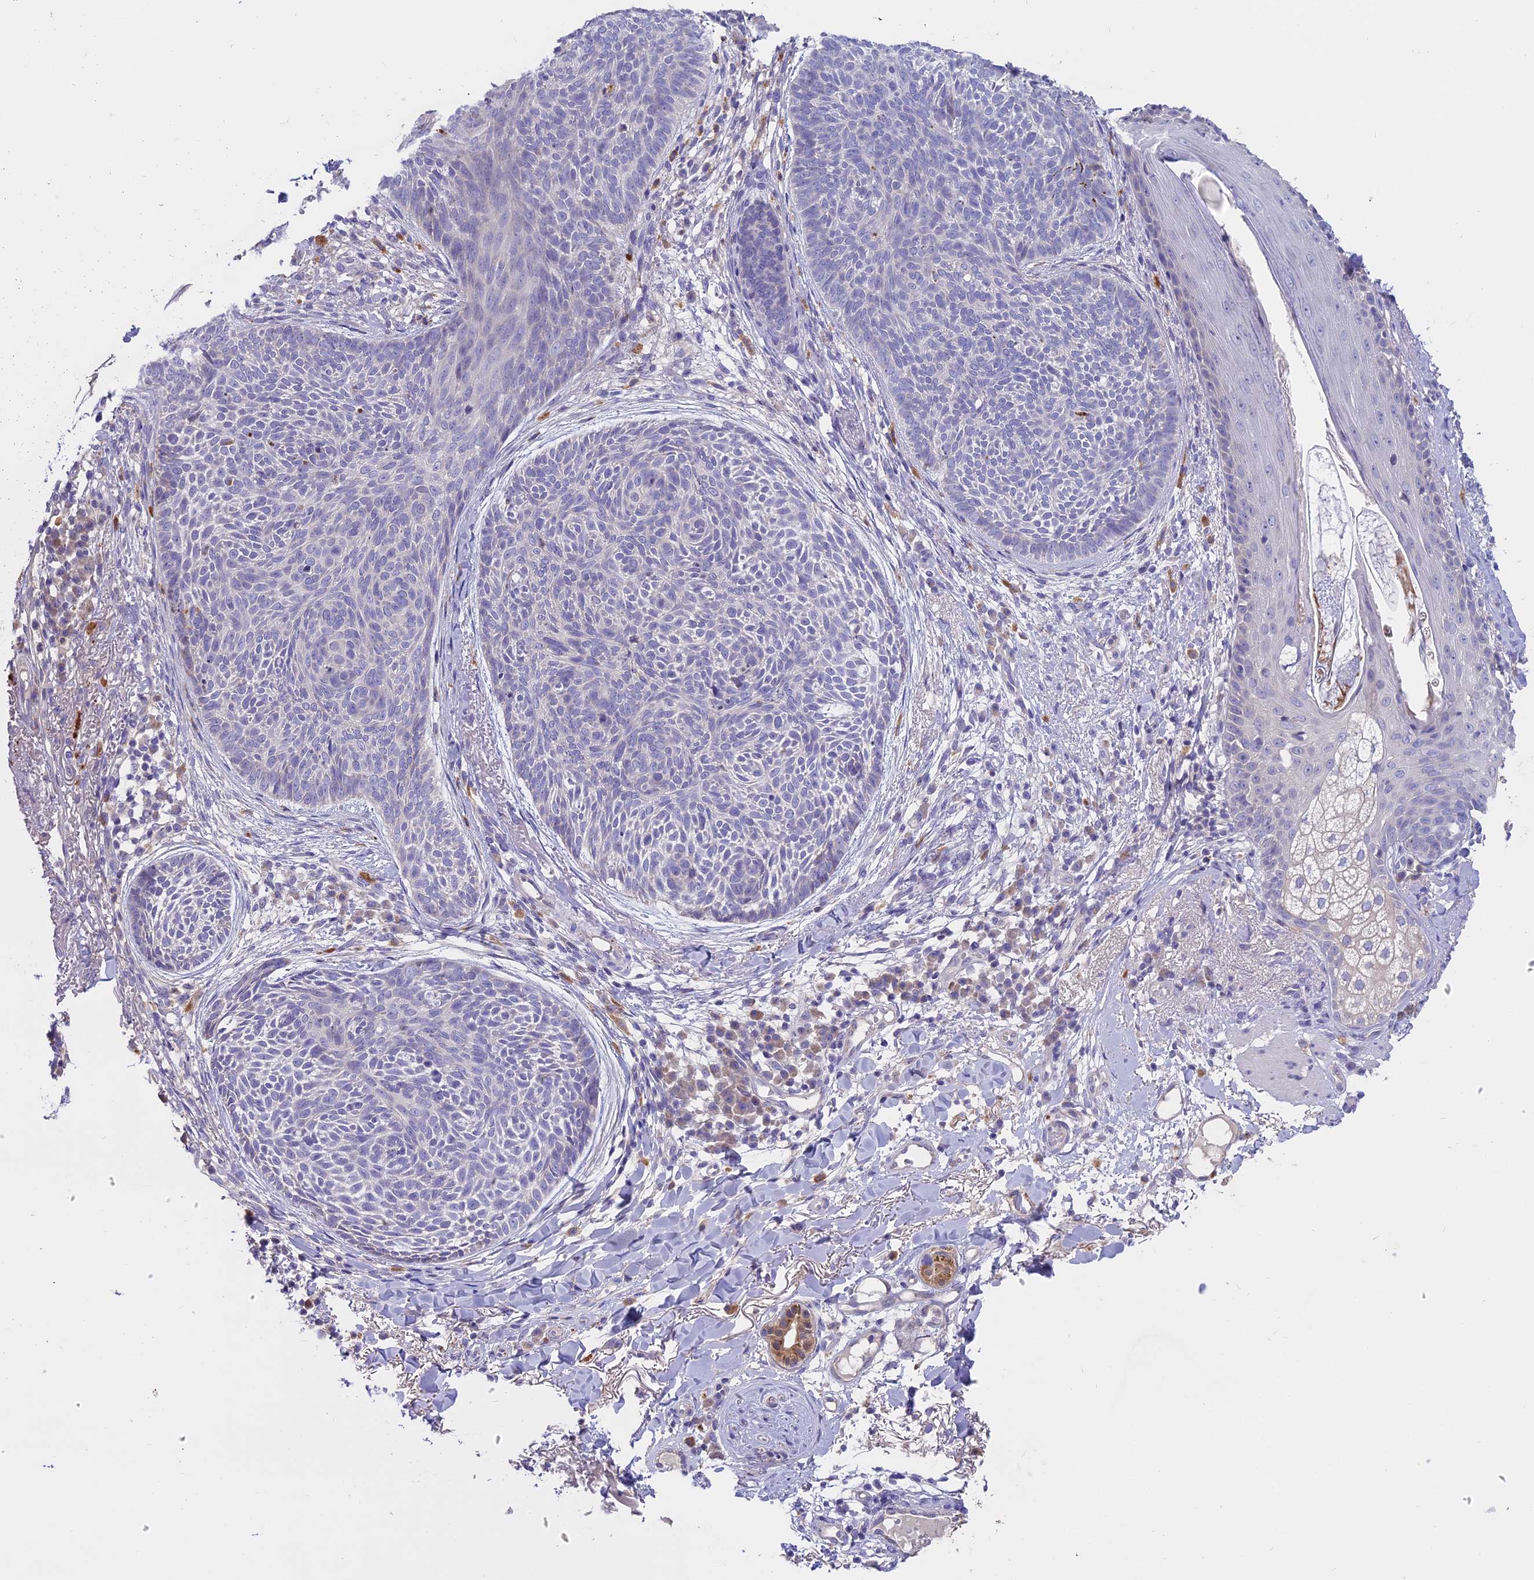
{"staining": {"intensity": "negative", "quantity": "none", "location": "none"}, "tissue": "skin cancer", "cell_type": "Tumor cells", "image_type": "cancer", "snomed": [{"axis": "morphology", "description": "Basal cell carcinoma"}, {"axis": "topography", "description": "Skin"}], "caption": "The micrograph demonstrates no significant staining in tumor cells of skin cancer.", "gene": "LYPD6", "patient": {"sex": "male", "age": 85}}